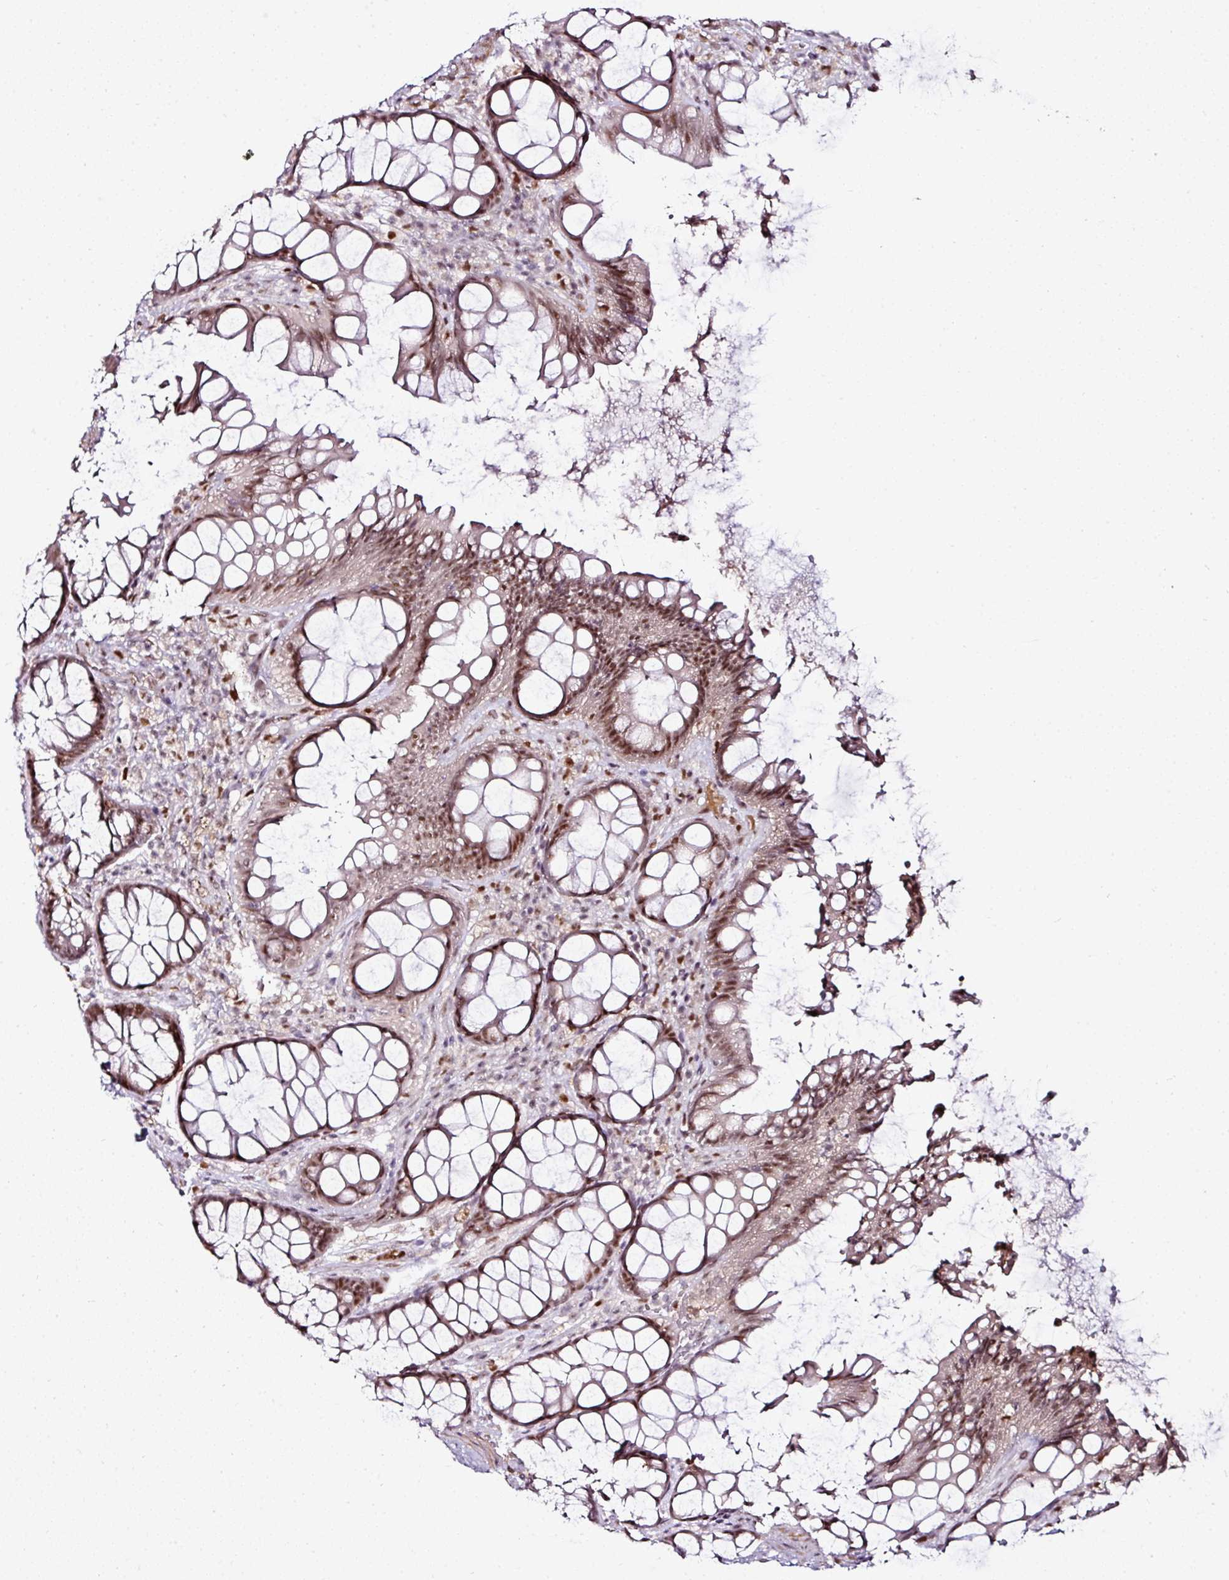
{"staining": {"intensity": "moderate", "quantity": ">75%", "location": "nuclear"}, "tissue": "rectum", "cell_type": "Glandular cells", "image_type": "normal", "snomed": [{"axis": "morphology", "description": "Normal tissue, NOS"}, {"axis": "topography", "description": "Rectum"}], "caption": "Rectum was stained to show a protein in brown. There is medium levels of moderate nuclear staining in about >75% of glandular cells. (Stains: DAB (3,3'-diaminobenzidine) in brown, nuclei in blue, Microscopy: brightfield microscopy at high magnification).", "gene": "KLF16", "patient": {"sex": "female", "age": 67}}